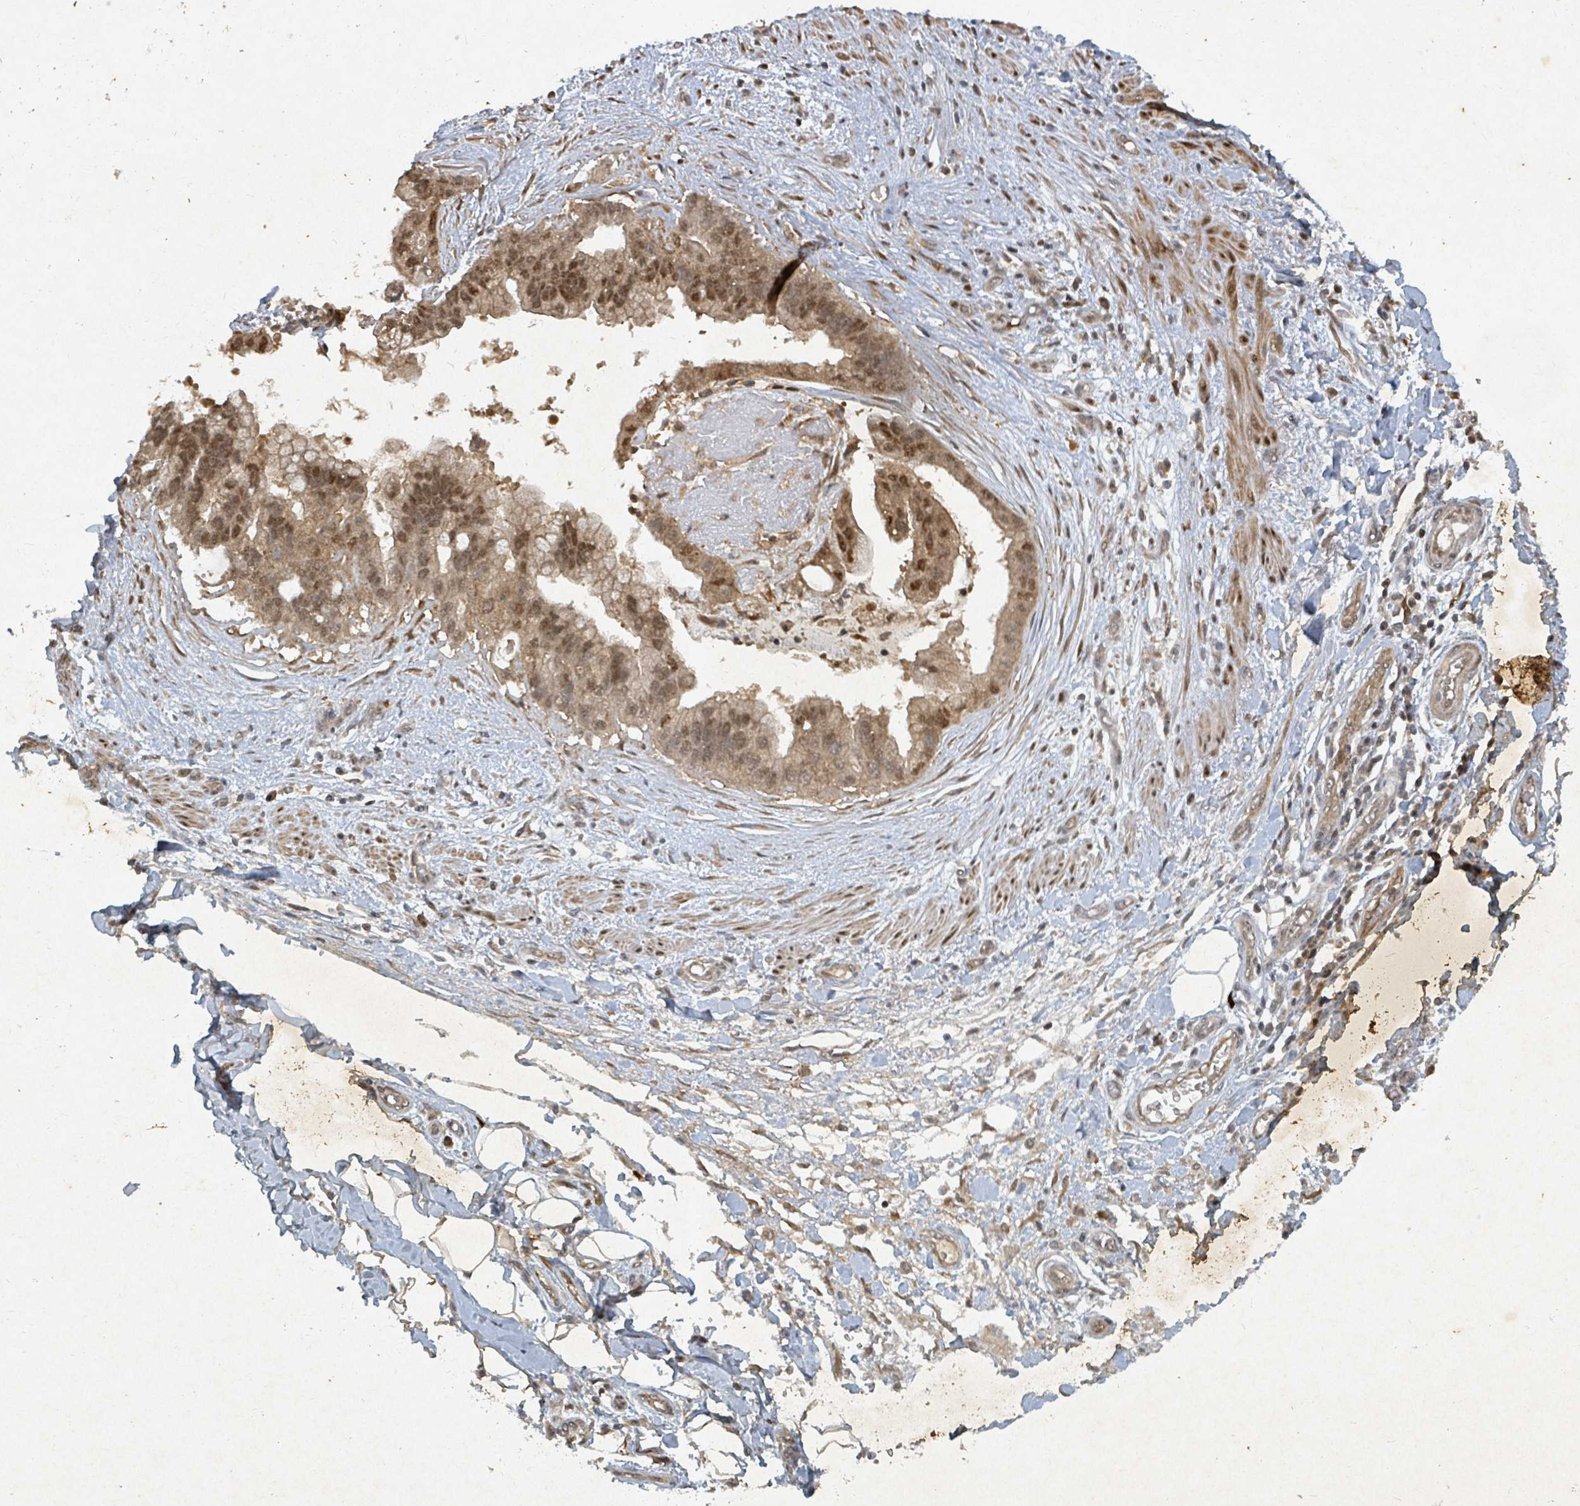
{"staining": {"intensity": "moderate", "quantity": ">75%", "location": "cytoplasmic/membranous,nuclear"}, "tissue": "stomach cancer", "cell_type": "Tumor cells", "image_type": "cancer", "snomed": [{"axis": "morphology", "description": "Adenocarcinoma, NOS"}, {"axis": "topography", "description": "Stomach"}], "caption": "Stomach cancer was stained to show a protein in brown. There is medium levels of moderate cytoplasmic/membranous and nuclear positivity in about >75% of tumor cells. (DAB IHC, brown staining for protein, blue staining for nuclei).", "gene": "KDM4E", "patient": {"sex": "male", "age": 62}}